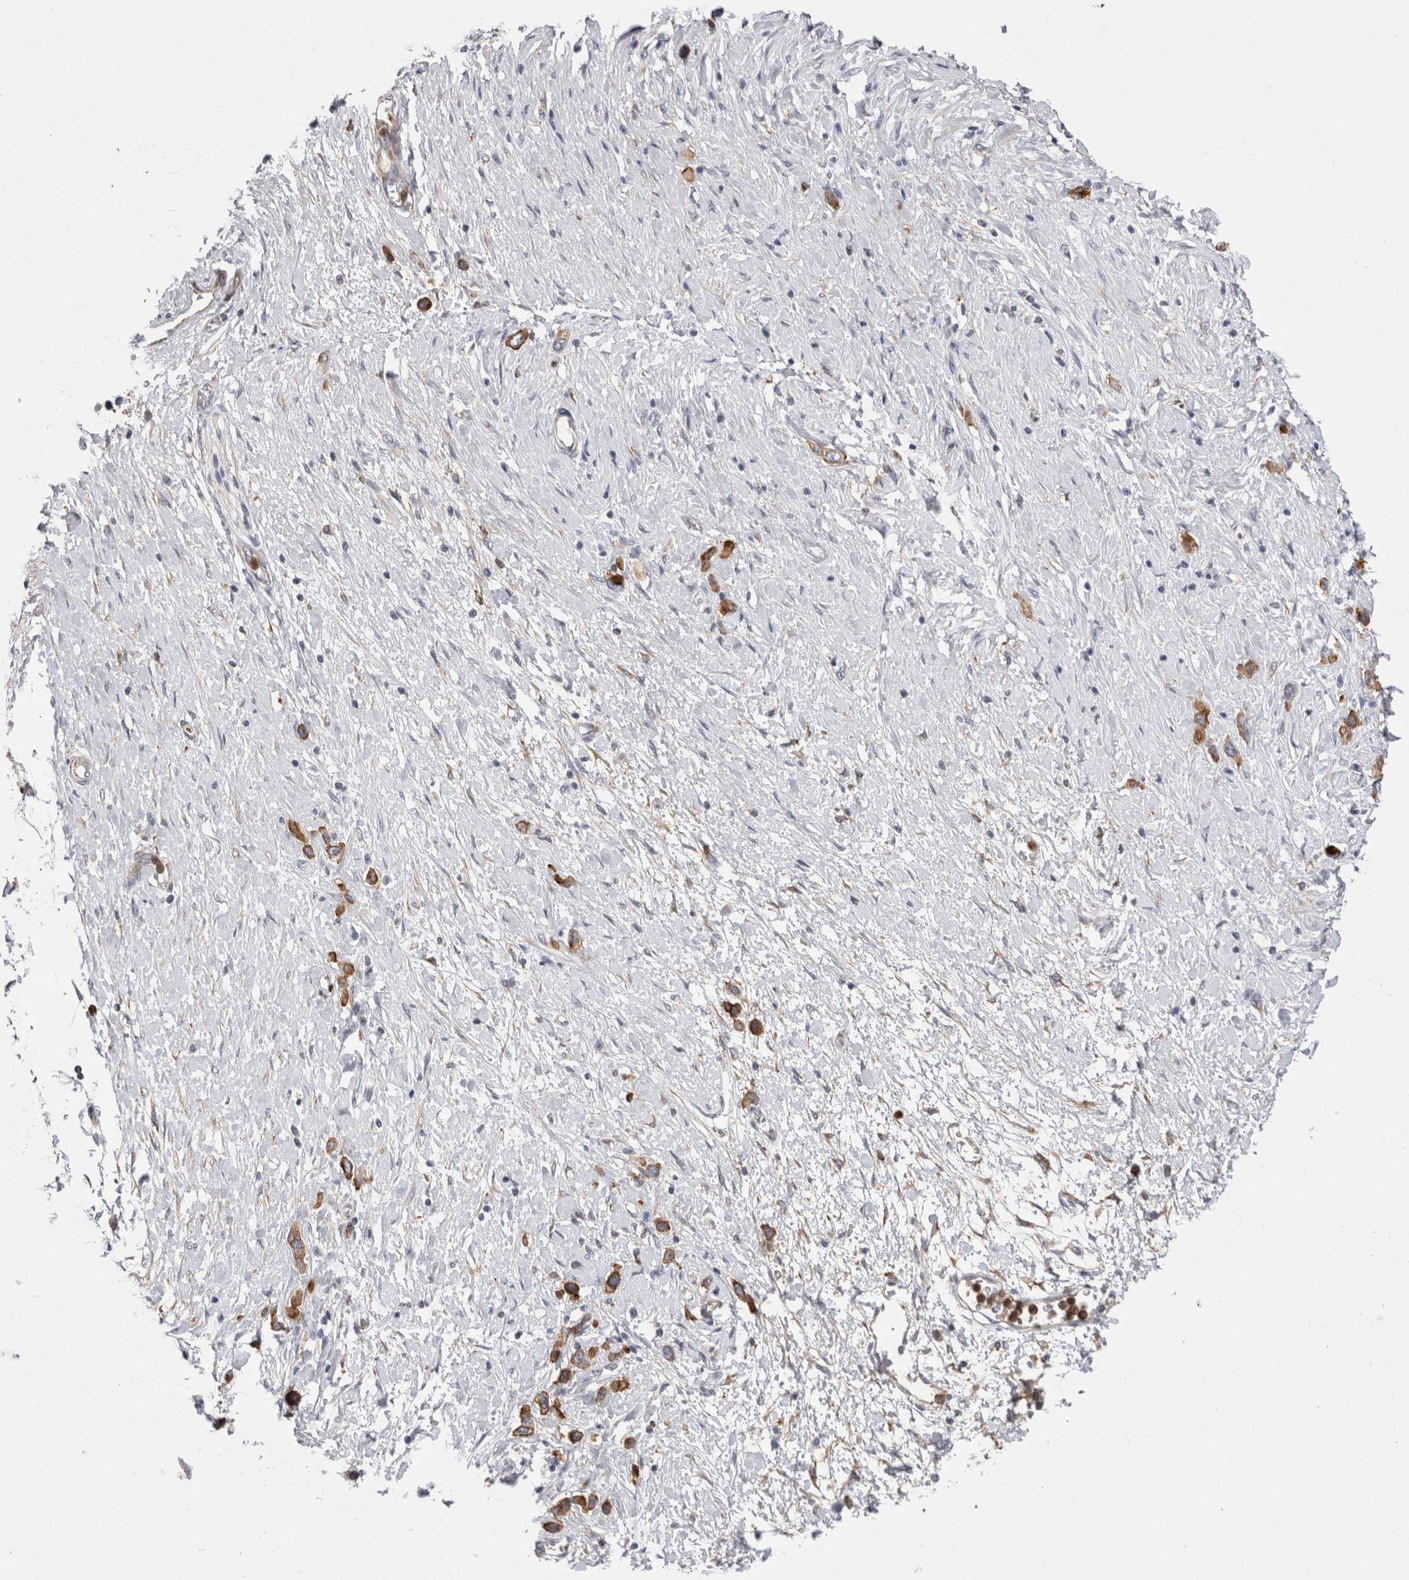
{"staining": {"intensity": "strong", "quantity": ">75%", "location": "cytoplasmic/membranous"}, "tissue": "stomach cancer", "cell_type": "Tumor cells", "image_type": "cancer", "snomed": [{"axis": "morphology", "description": "Adenocarcinoma, NOS"}, {"axis": "topography", "description": "Stomach"}], "caption": "Protein staining of stomach cancer tissue demonstrates strong cytoplasmic/membranous expression in approximately >75% of tumor cells.", "gene": "RAB11FIP1", "patient": {"sex": "female", "age": 65}}